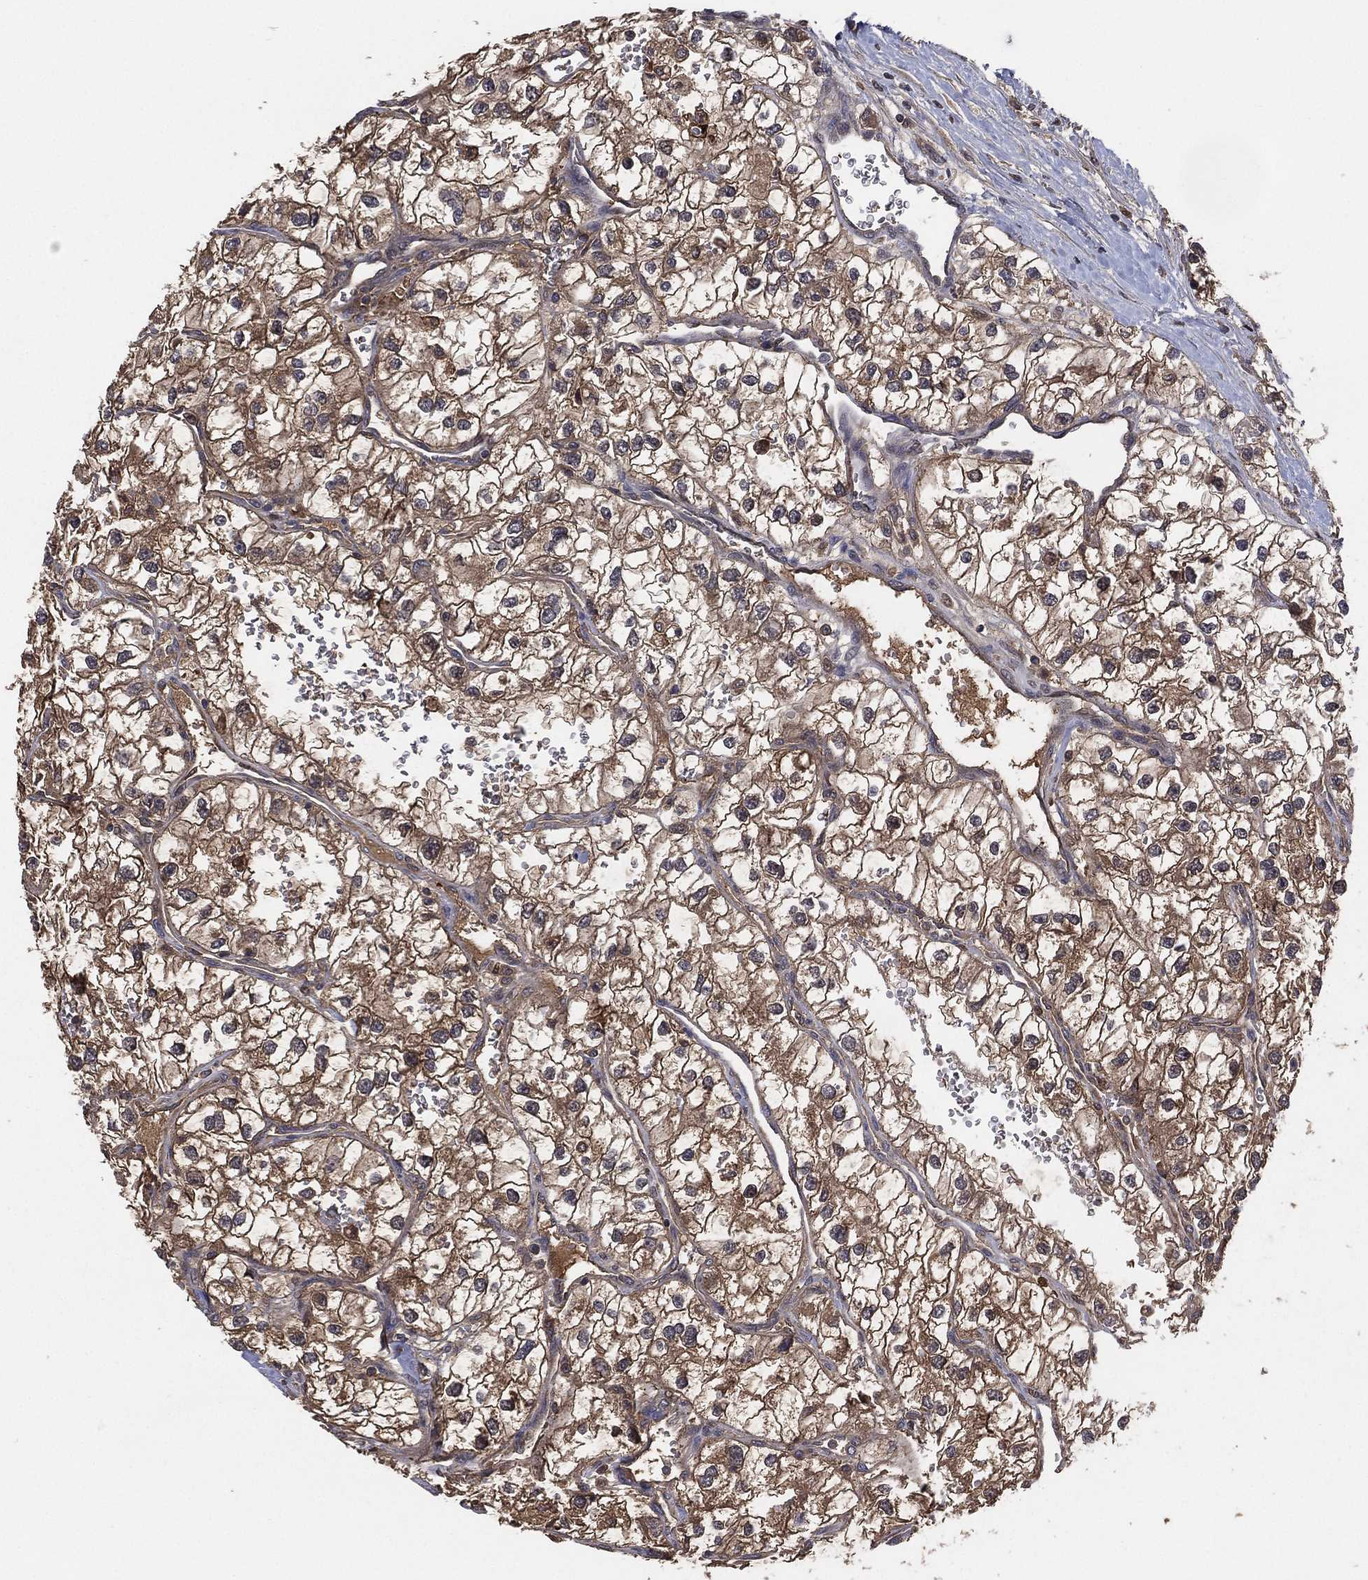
{"staining": {"intensity": "strong", "quantity": ">75%", "location": "cytoplasmic/membranous"}, "tissue": "renal cancer", "cell_type": "Tumor cells", "image_type": "cancer", "snomed": [{"axis": "morphology", "description": "Adenocarcinoma, NOS"}, {"axis": "topography", "description": "Kidney"}], "caption": "Immunohistochemical staining of human renal cancer (adenocarcinoma) reveals strong cytoplasmic/membranous protein positivity in about >75% of tumor cells.", "gene": "PSMG4", "patient": {"sex": "male", "age": 59}}